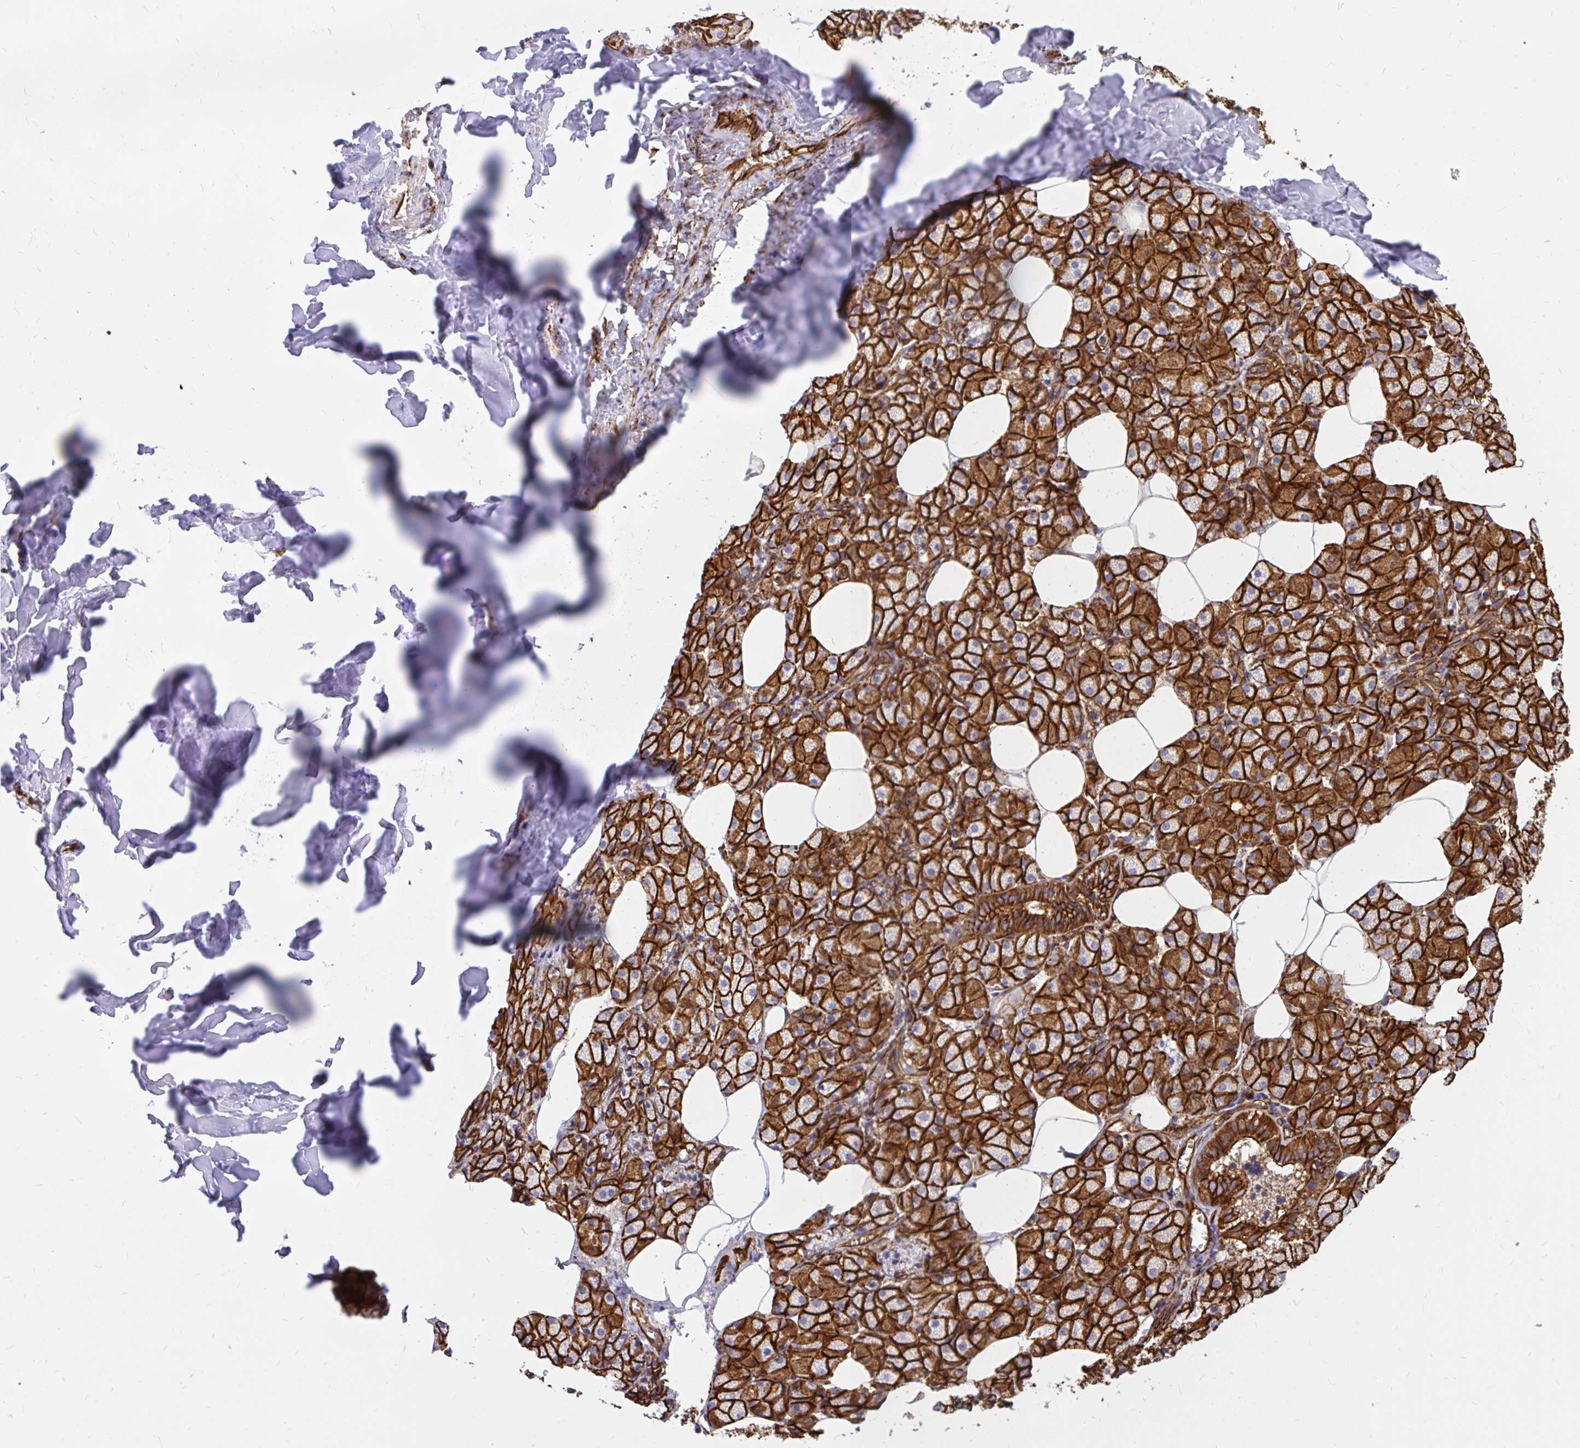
{"staining": {"intensity": "strong", "quantity": ">75%", "location": "cytoplasmic/membranous"}, "tissue": "salivary gland", "cell_type": "Glandular cells", "image_type": "normal", "snomed": [{"axis": "morphology", "description": "Normal tissue, NOS"}, {"axis": "topography", "description": "Salivary gland"}, {"axis": "topography", "description": "Peripheral nerve tissue"}], "caption": "Normal salivary gland was stained to show a protein in brown. There is high levels of strong cytoplasmic/membranous expression in about >75% of glandular cells.", "gene": "MAP1LC3B2", "patient": {"sex": "male", "age": 38}}